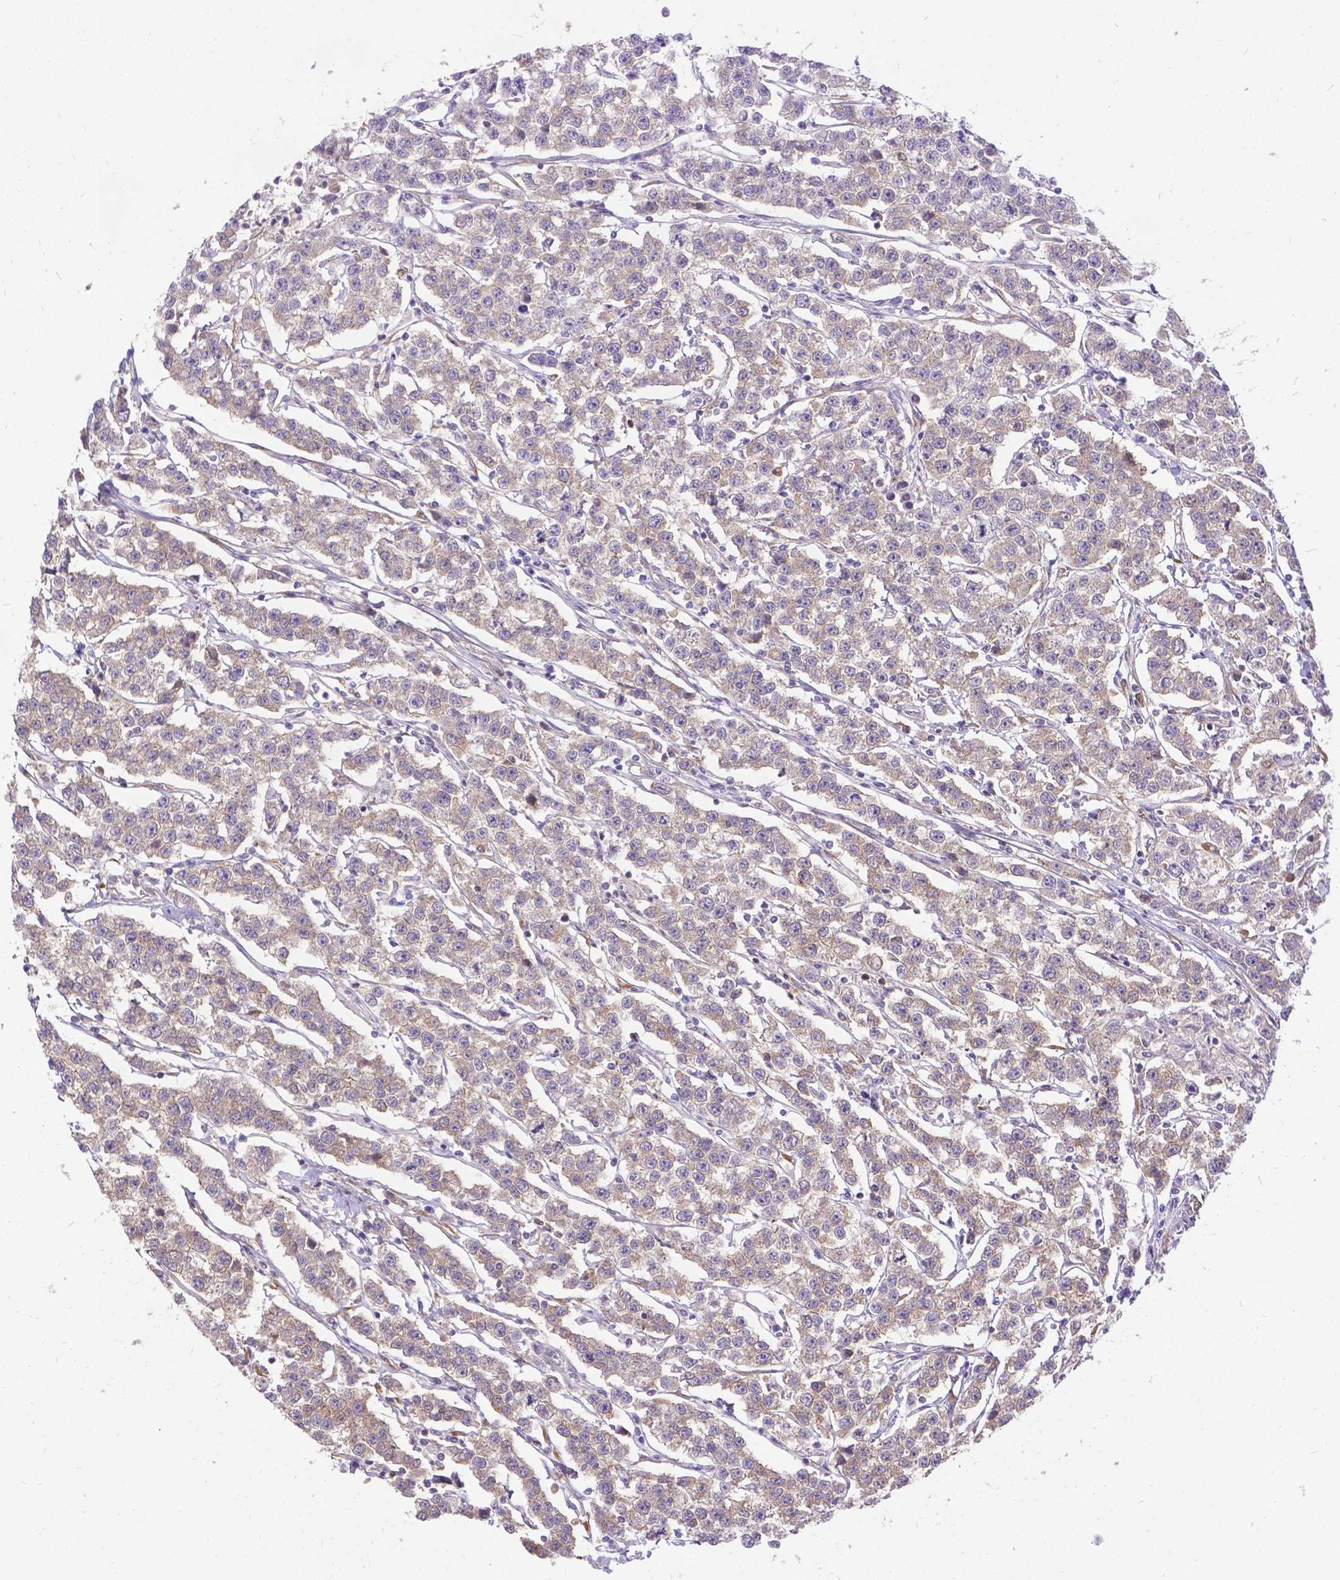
{"staining": {"intensity": "moderate", "quantity": "25%-75%", "location": "cytoplasmic/membranous"}, "tissue": "testis cancer", "cell_type": "Tumor cells", "image_type": "cancer", "snomed": [{"axis": "morphology", "description": "Seminoma, NOS"}, {"axis": "topography", "description": "Testis"}], "caption": "IHC image of human seminoma (testis) stained for a protein (brown), which exhibits medium levels of moderate cytoplasmic/membranous expression in about 25%-75% of tumor cells.", "gene": "DENND6A", "patient": {"sex": "male", "age": 59}}